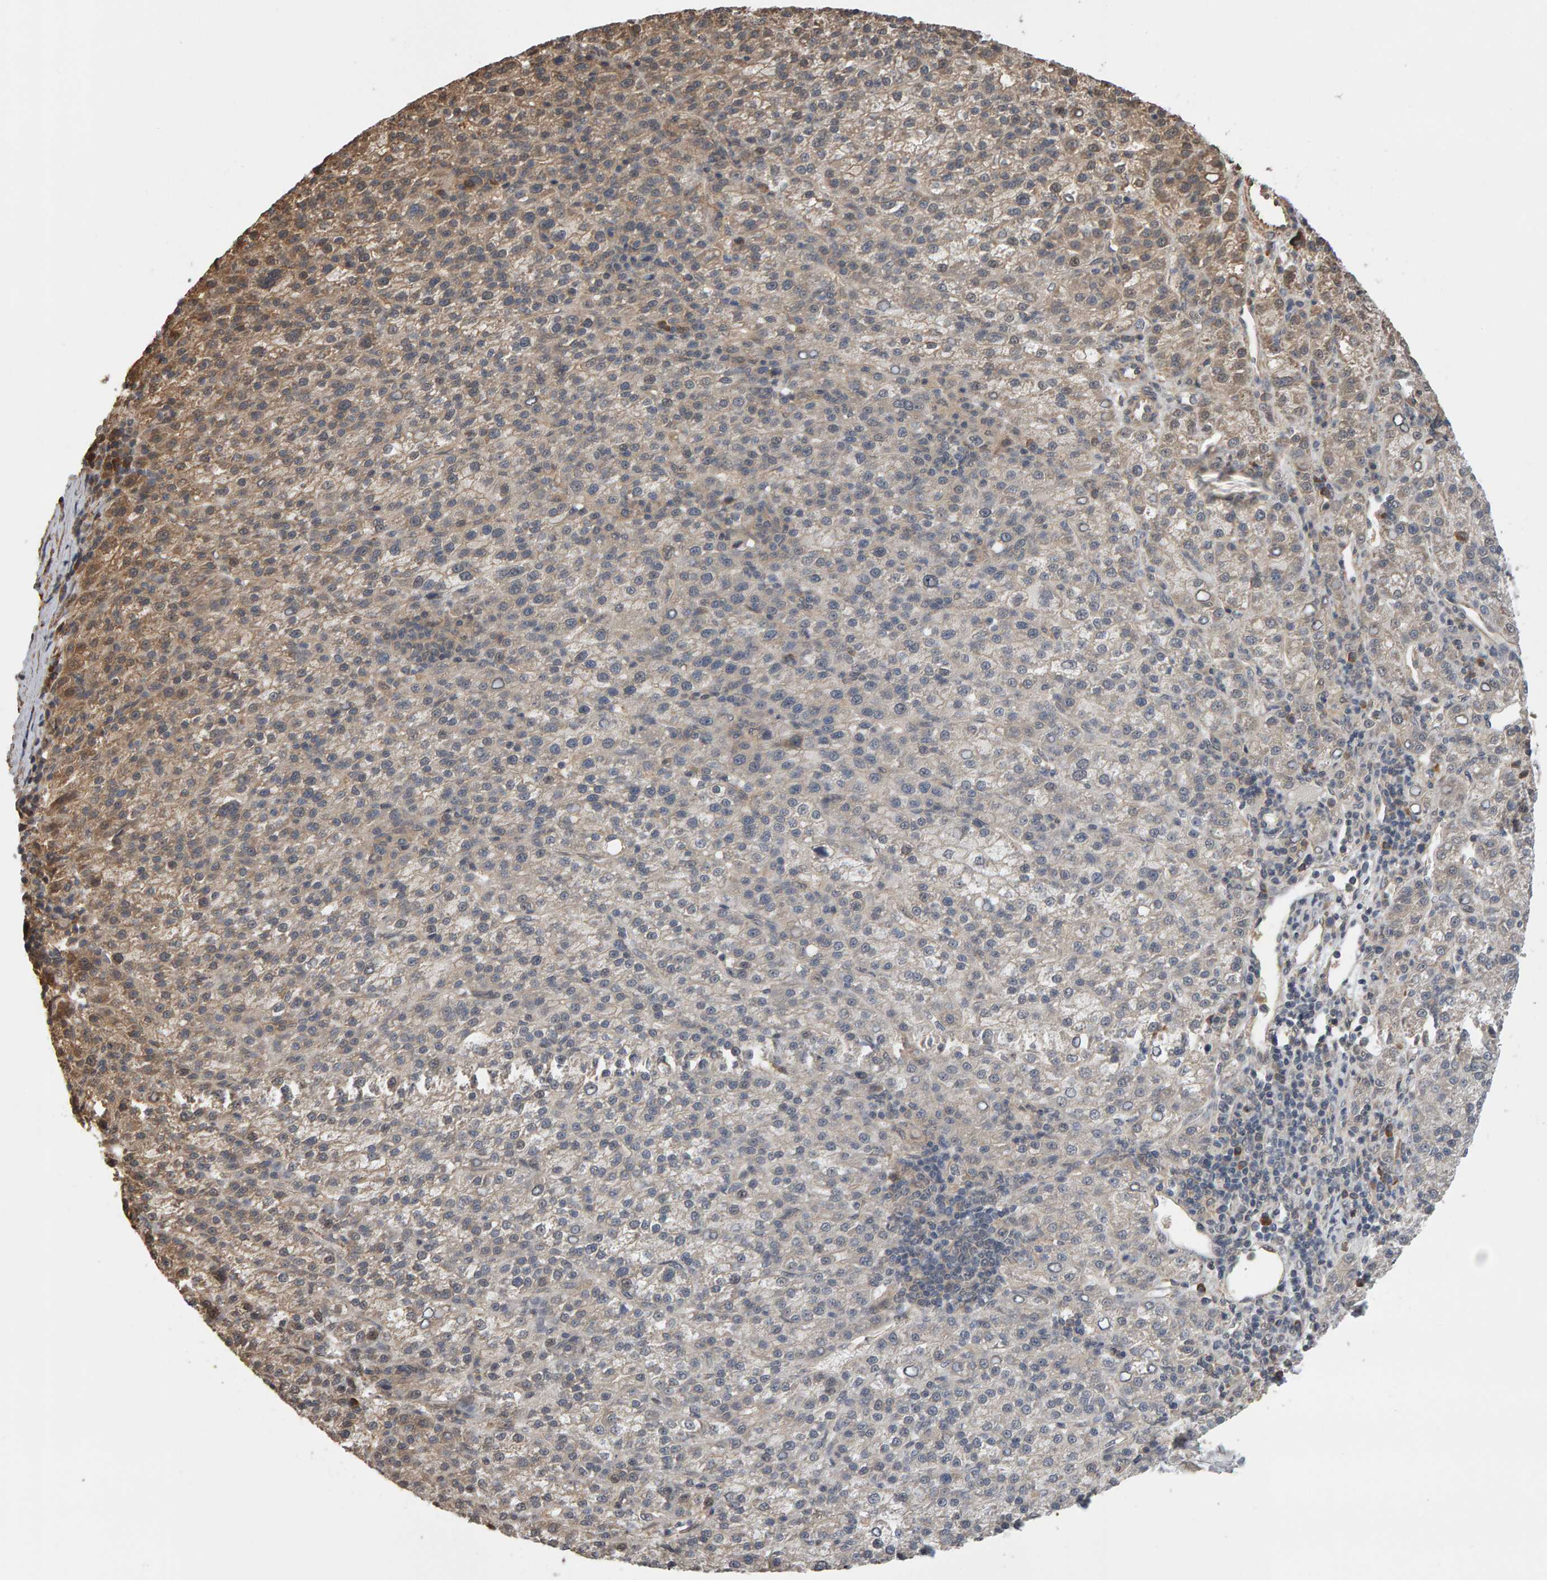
{"staining": {"intensity": "weak", "quantity": "25%-75%", "location": "cytoplasmic/membranous"}, "tissue": "liver cancer", "cell_type": "Tumor cells", "image_type": "cancer", "snomed": [{"axis": "morphology", "description": "Carcinoma, Hepatocellular, NOS"}, {"axis": "topography", "description": "Liver"}], "caption": "This histopathology image exhibits hepatocellular carcinoma (liver) stained with IHC to label a protein in brown. The cytoplasmic/membranous of tumor cells show weak positivity for the protein. Nuclei are counter-stained blue.", "gene": "COASY", "patient": {"sex": "female", "age": 58}}